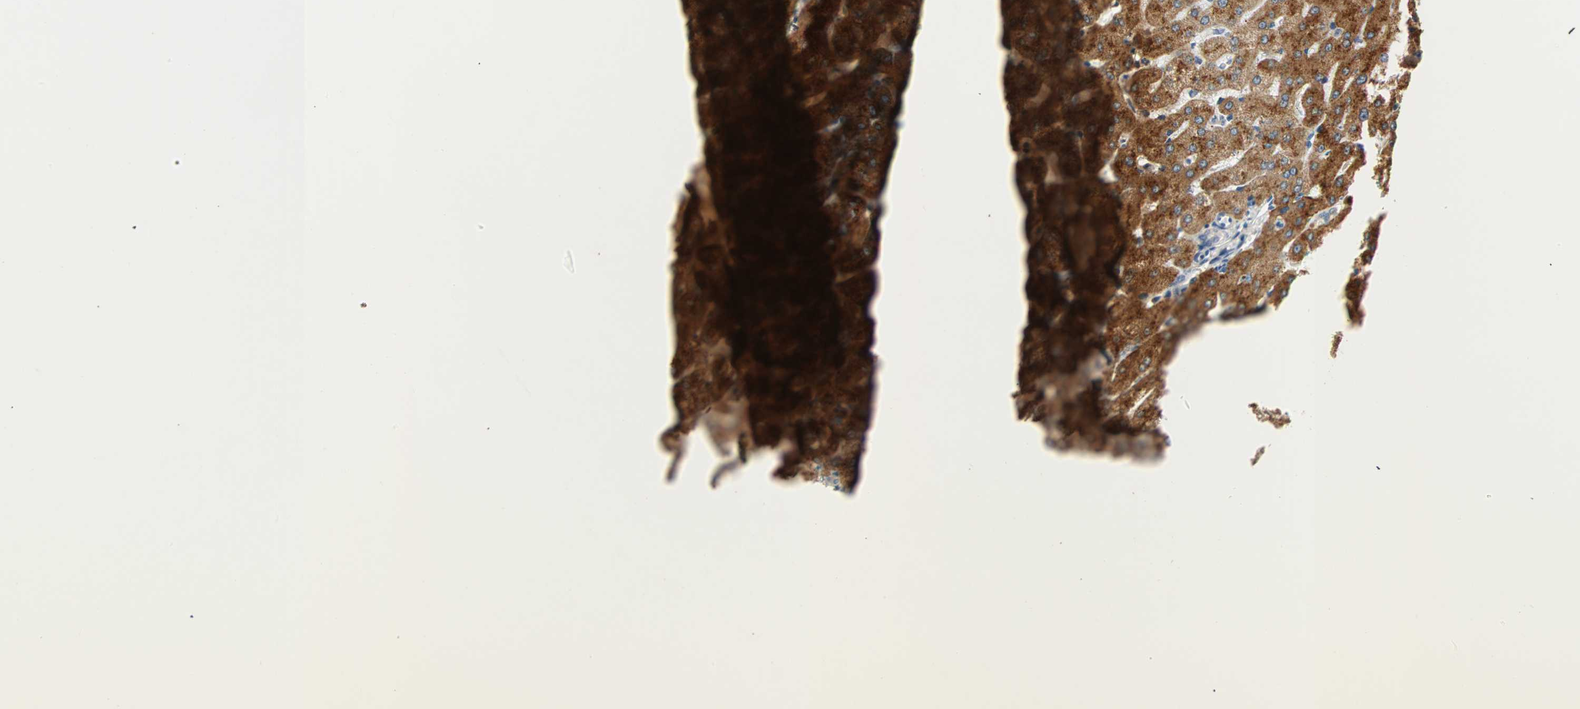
{"staining": {"intensity": "weak", "quantity": "<25%", "location": "cytoplasmic/membranous"}, "tissue": "liver", "cell_type": "Cholangiocytes", "image_type": "normal", "snomed": [{"axis": "morphology", "description": "Normal tissue, NOS"}, {"axis": "morphology", "description": "Fibrosis, NOS"}, {"axis": "topography", "description": "Liver"}], "caption": "Immunohistochemistry (IHC) histopathology image of benign liver stained for a protein (brown), which exhibits no expression in cholangiocytes.", "gene": "MAP4K1", "patient": {"sex": "female", "age": 29}}